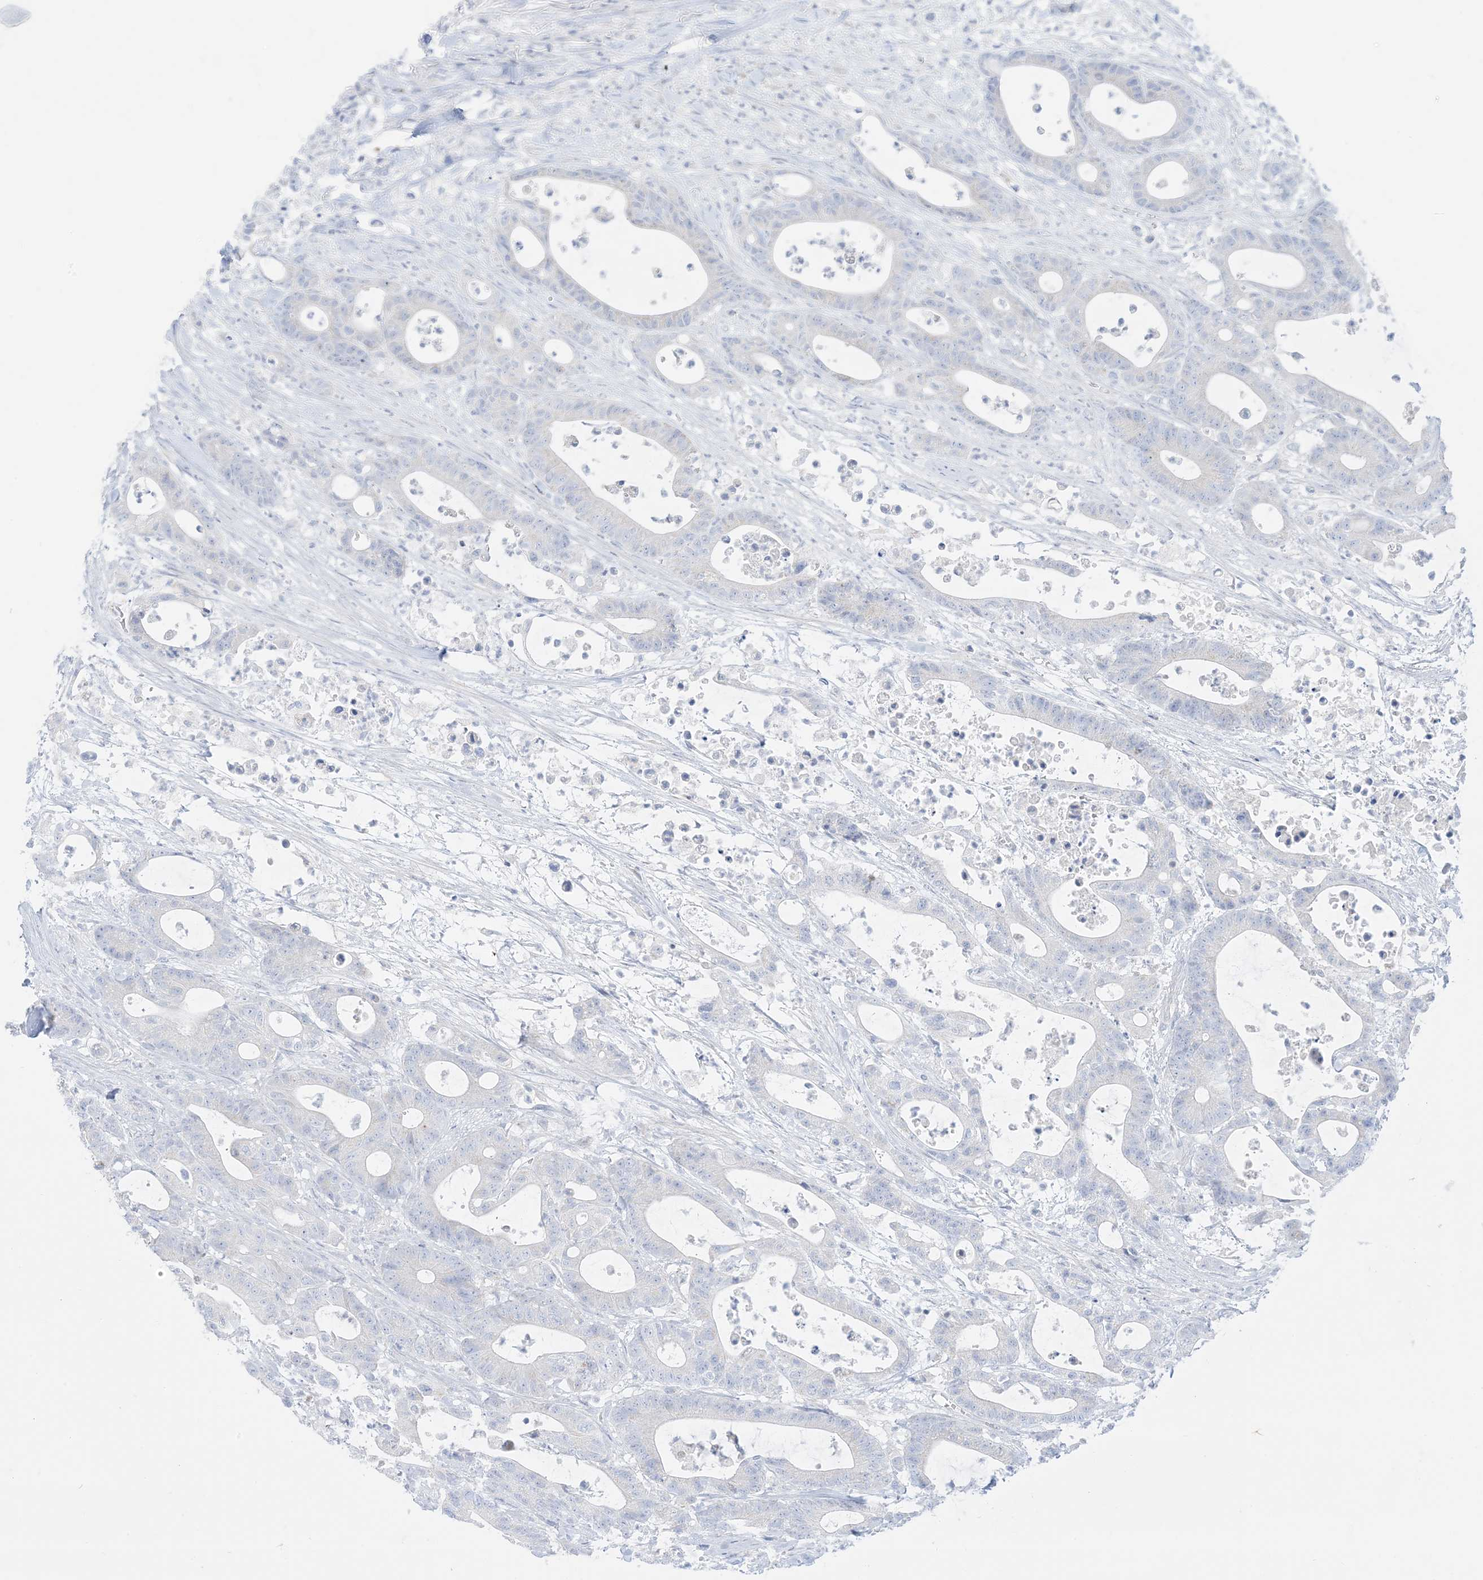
{"staining": {"intensity": "negative", "quantity": "none", "location": "none"}, "tissue": "colorectal cancer", "cell_type": "Tumor cells", "image_type": "cancer", "snomed": [{"axis": "morphology", "description": "Adenocarcinoma, NOS"}, {"axis": "topography", "description": "Colon"}], "caption": "Immunohistochemistry of human colorectal cancer (adenocarcinoma) shows no expression in tumor cells.", "gene": "SLC26A3", "patient": {"sex": "female", "age": 84}}